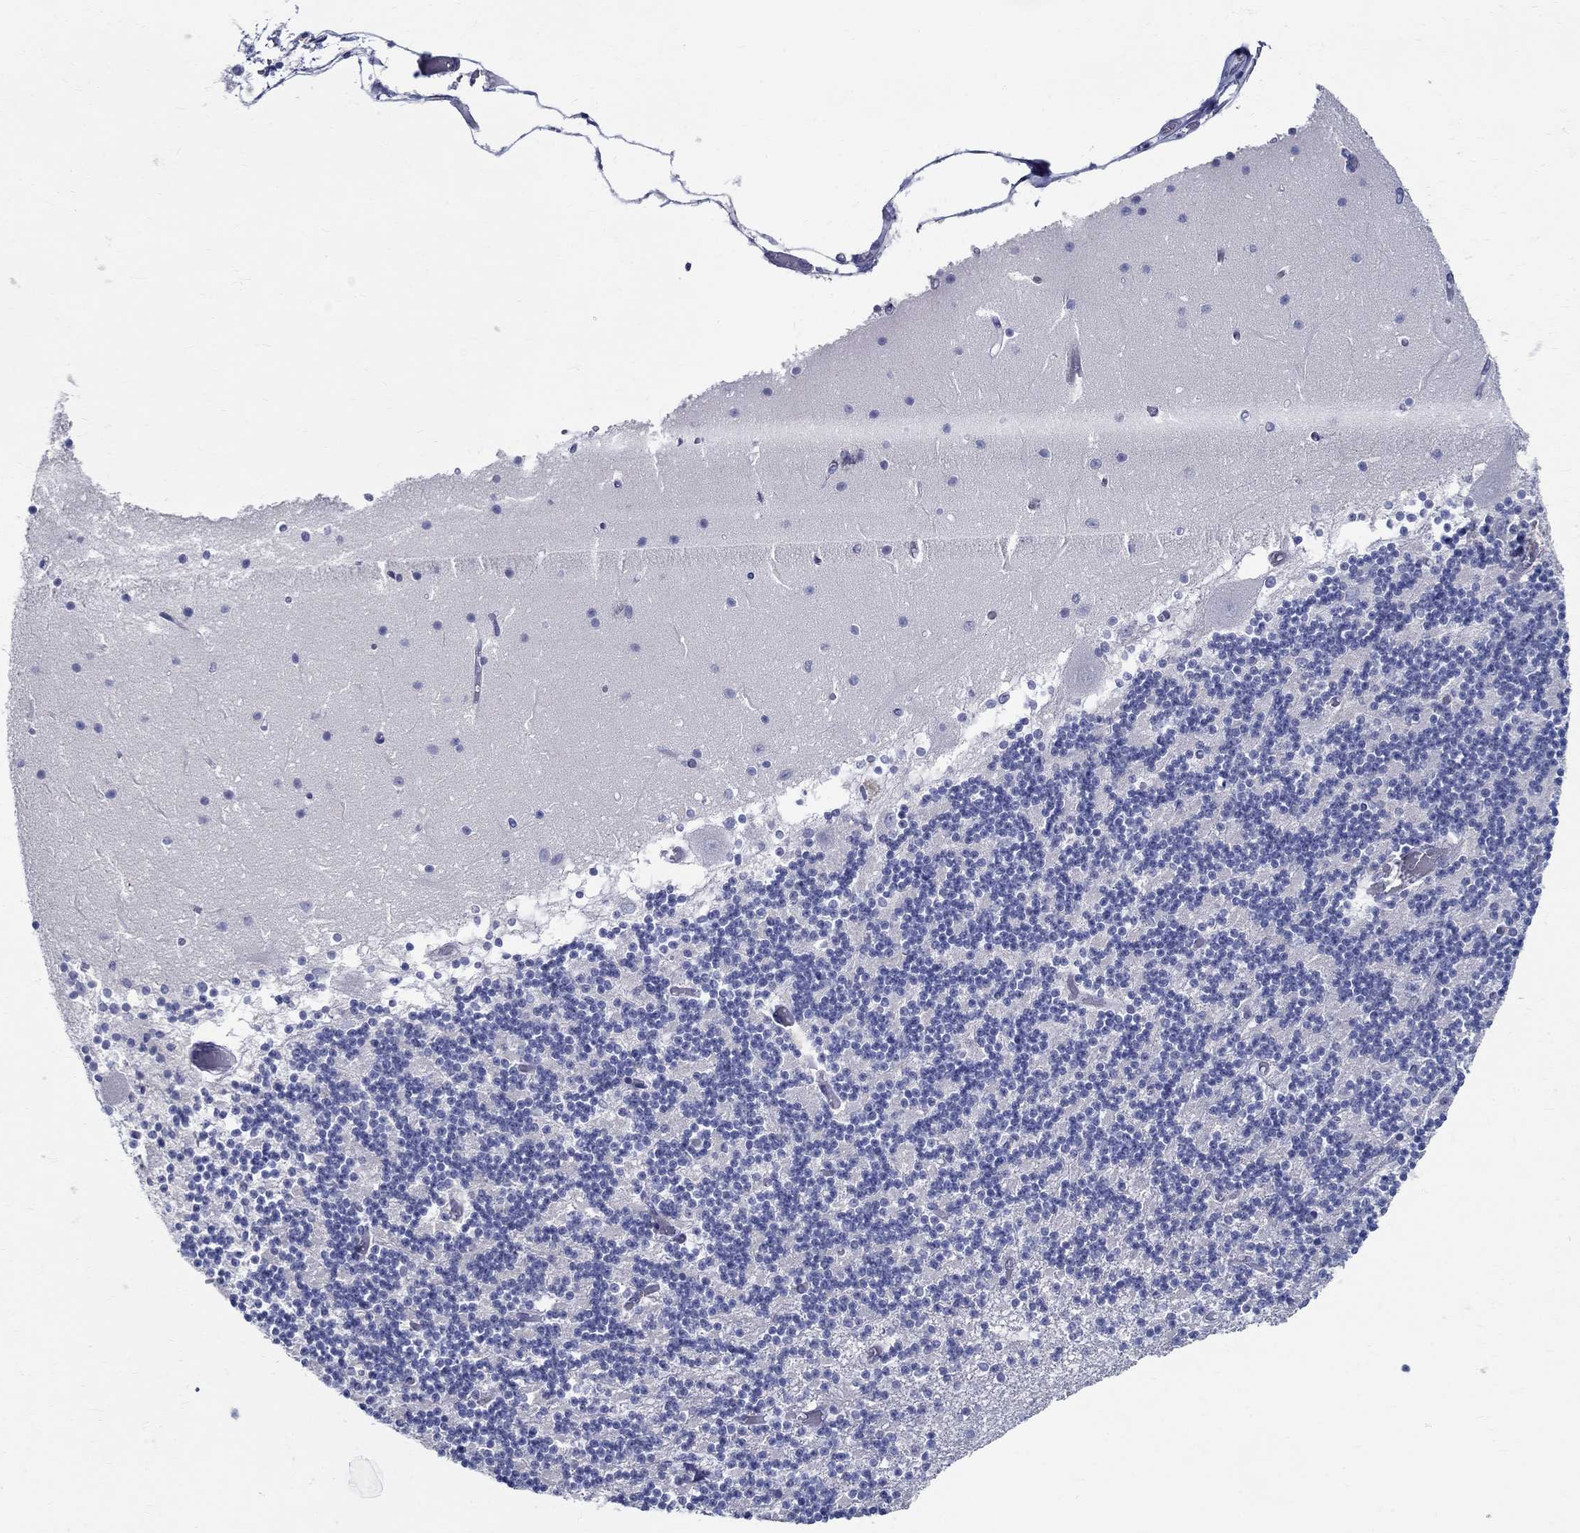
{"staining": {"intensity": "negative", "quantity": "none", "location": "none"}, "tissue": "cerebellum", "cell_type": "Cells in granular layer", "image_type": "normal", "snomed": [{"axis": "morphology", "description": "Normal tissue, NOS"}, {"axis": "topography", "description": "Cerebellum"}], "caption": "Immunohistochemistry (IHC) image of unremarkable cerebellum: cerebellum stained with DAB shows no significant protein expression in cells in granular layer.", "gene": "CETN1", "patient": {"sex": "female", "age": 28}}